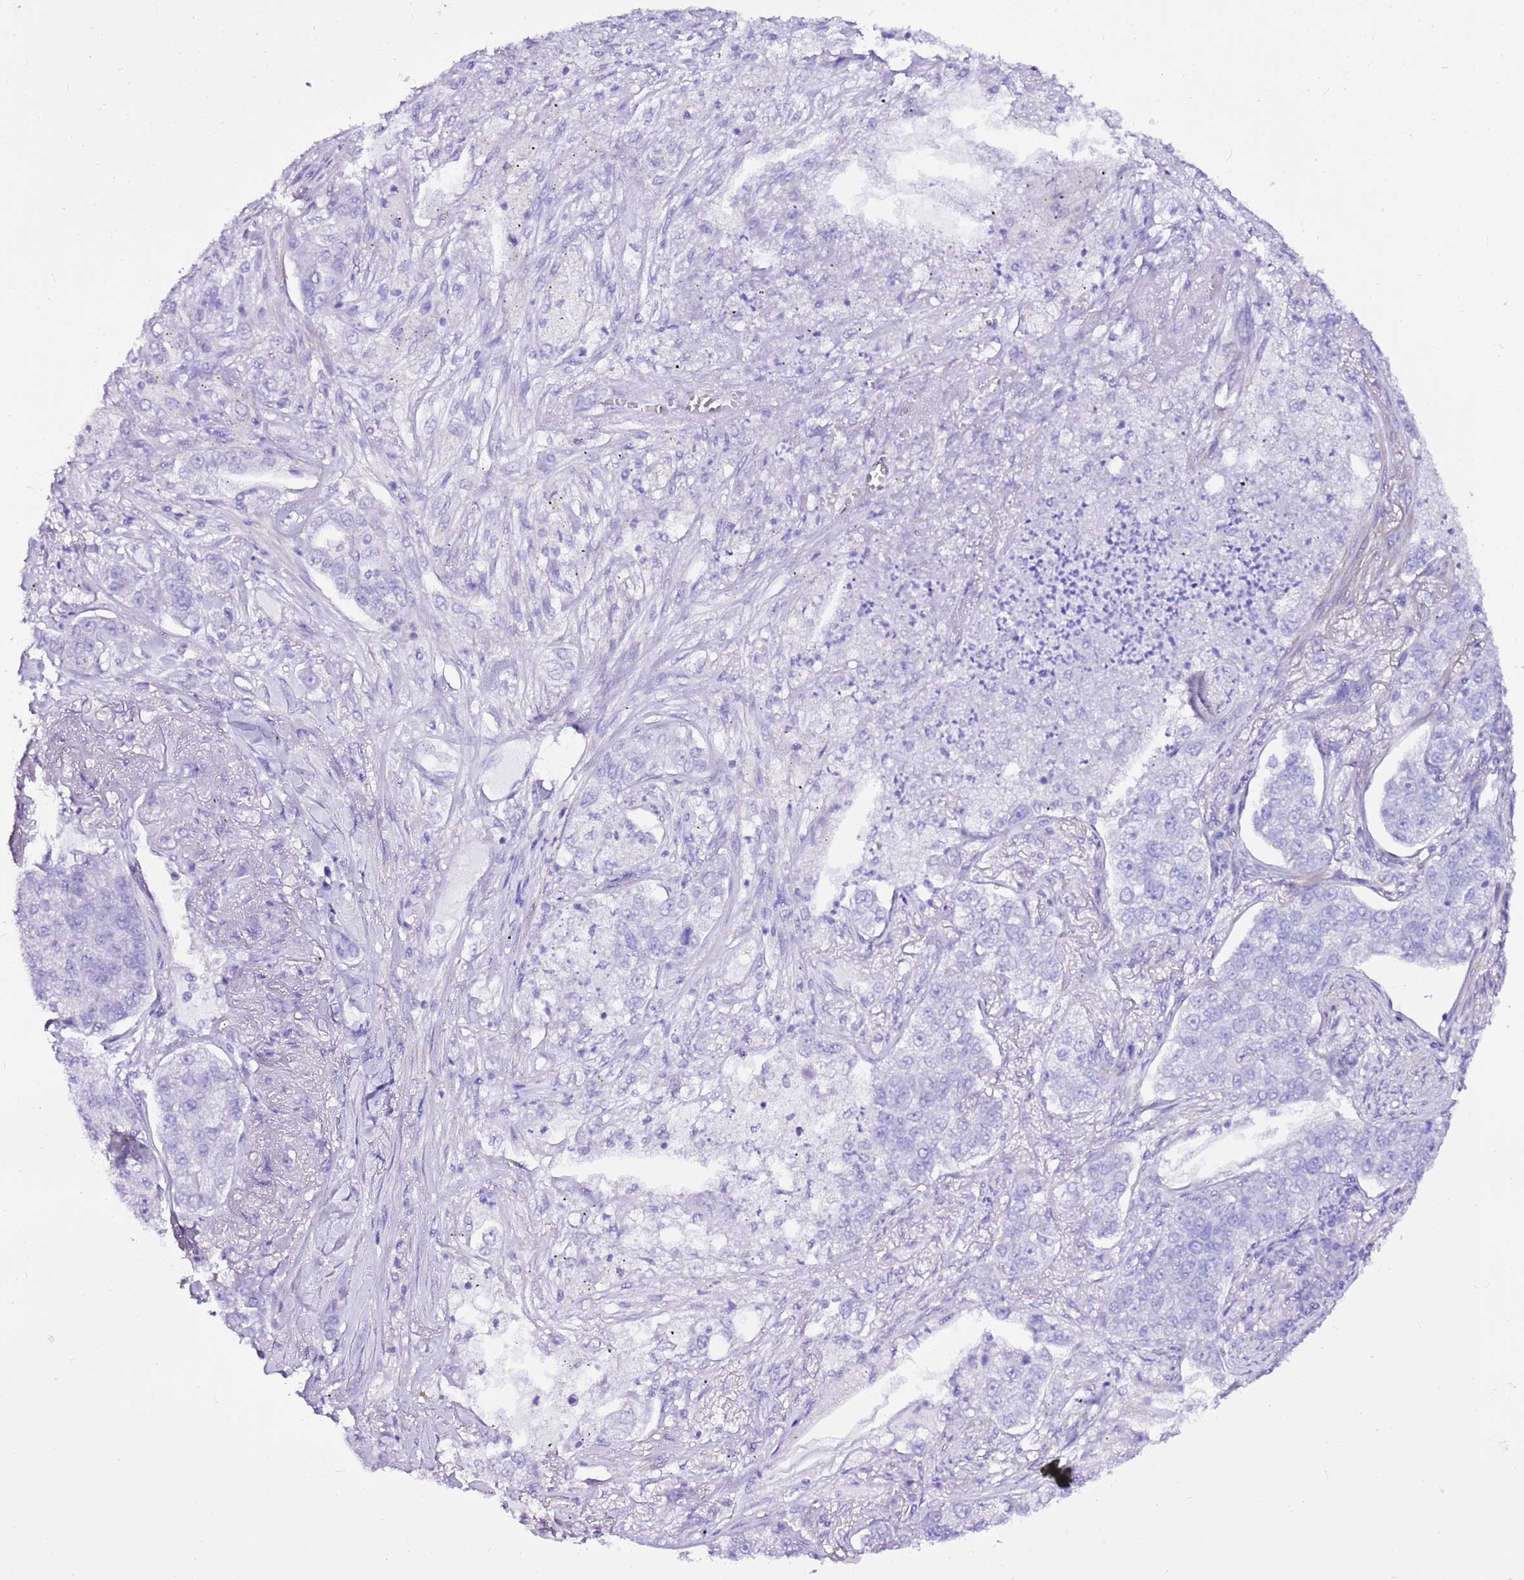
{"staining": {"intensity": "negative", "quantity": "none", "location": "none"}, "tissue": "lung cancer", "cell_type": "Tumor cells", "image_type": "cancer", "snomed": [{"axis": "morphology", "description": "Adenocarcinoma, NOS"}, {"axis": "topography", "description": "Lung"}], "caption": "There is no significant positivity in tumor cells of adenocarcinoma (lung).", "gene": "ART5", "patient": {"sex": "male", "age": 49}}